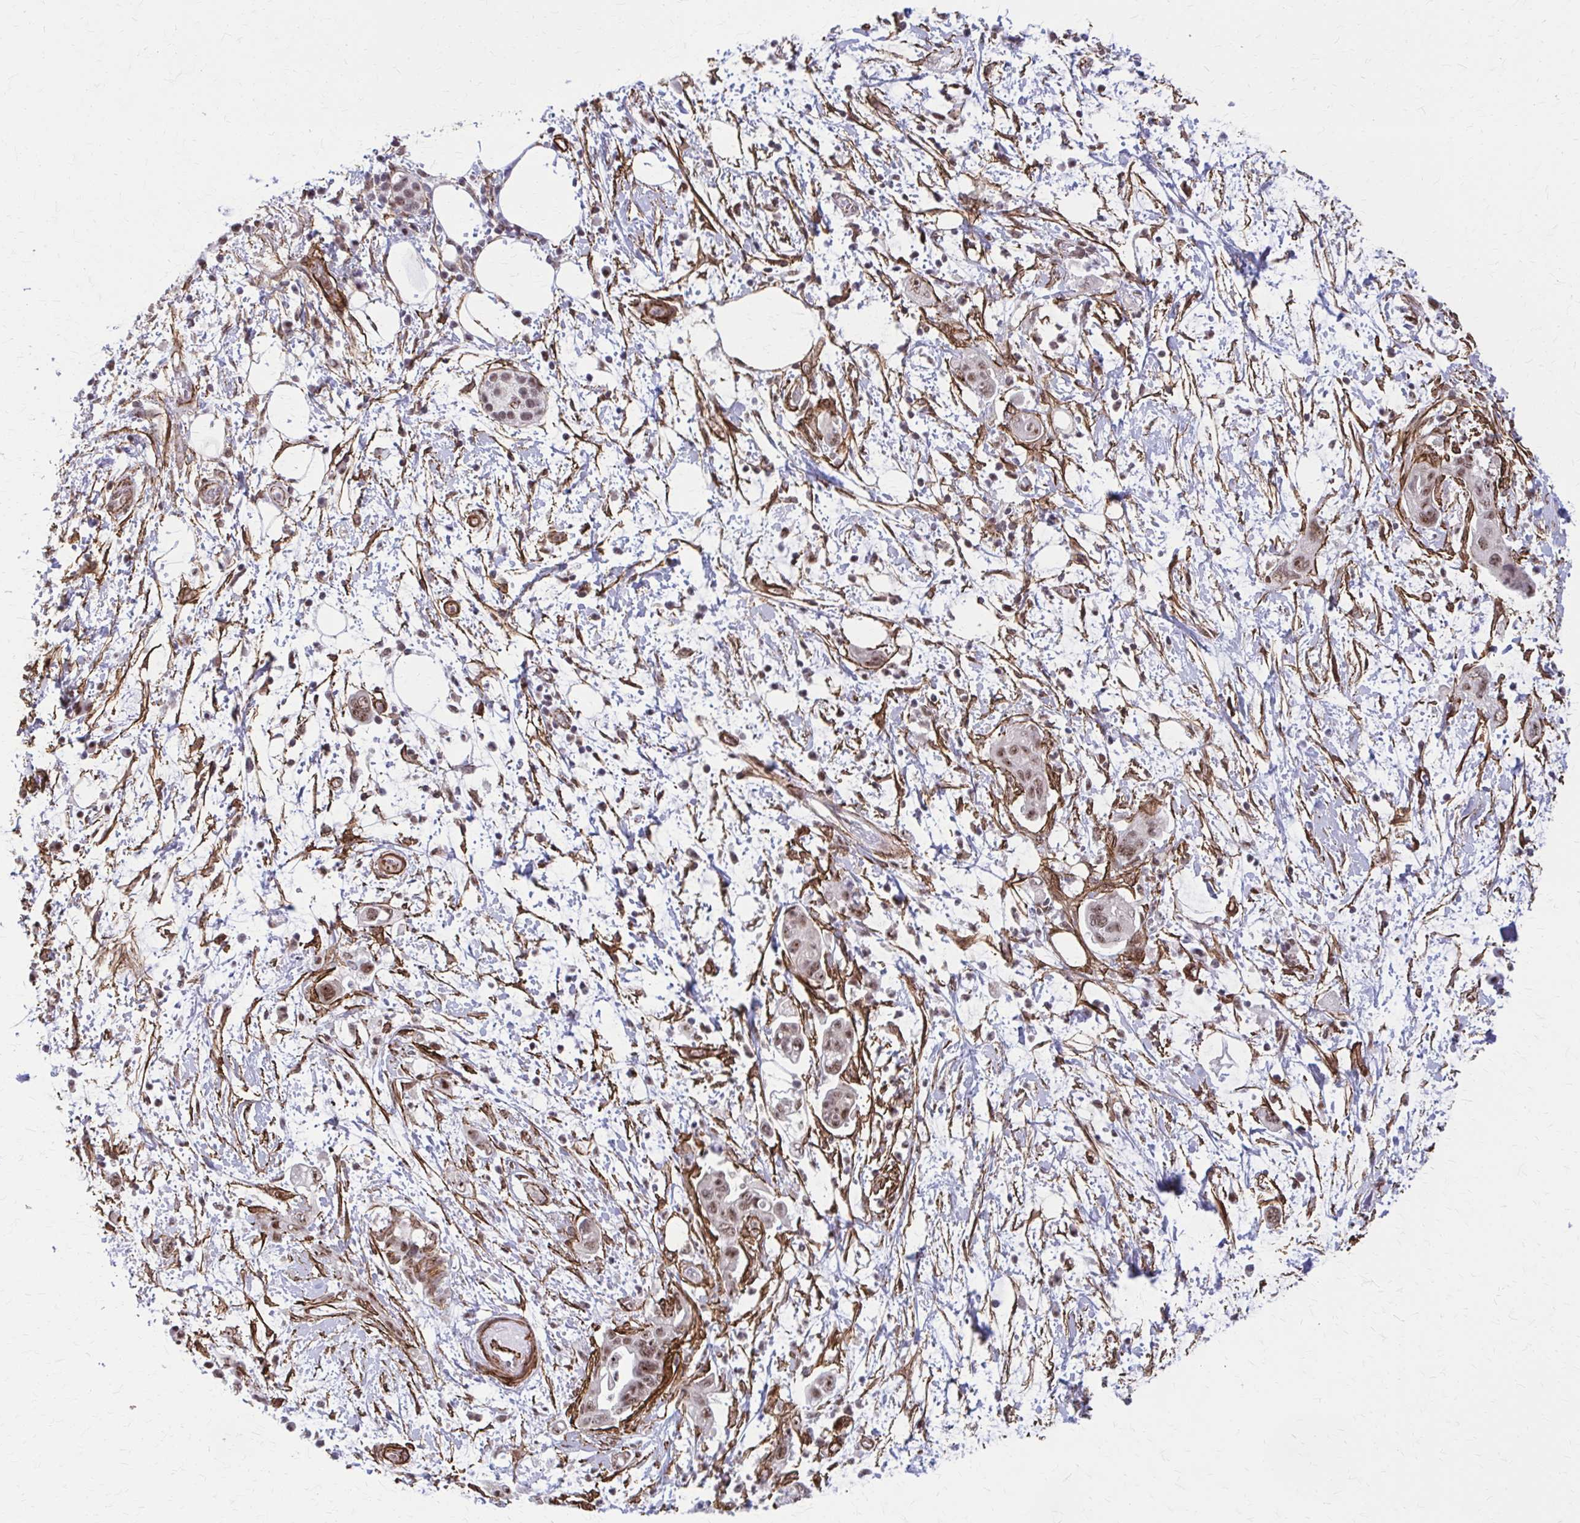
{"staining": {"intensity": "moderate", "quantity": ">75%", "location": "nuclear"}, "tissue": "pancreatic cancer", "cell_type": "Tumor cells", "image_type": "cancer", "snomed": [{"axis": "morphology", "description": "Adenocarcinoma, NOS"}, {"axis": "topography", "description": "Pancreas"}], "caption": "Protein staining by immunohistochemistry shows moderate nuclear staining in about >75% of tumor cells in pancreatic cancer.", "gene": "NRBF2", "patient": {"sex": "female", "age": 73}}